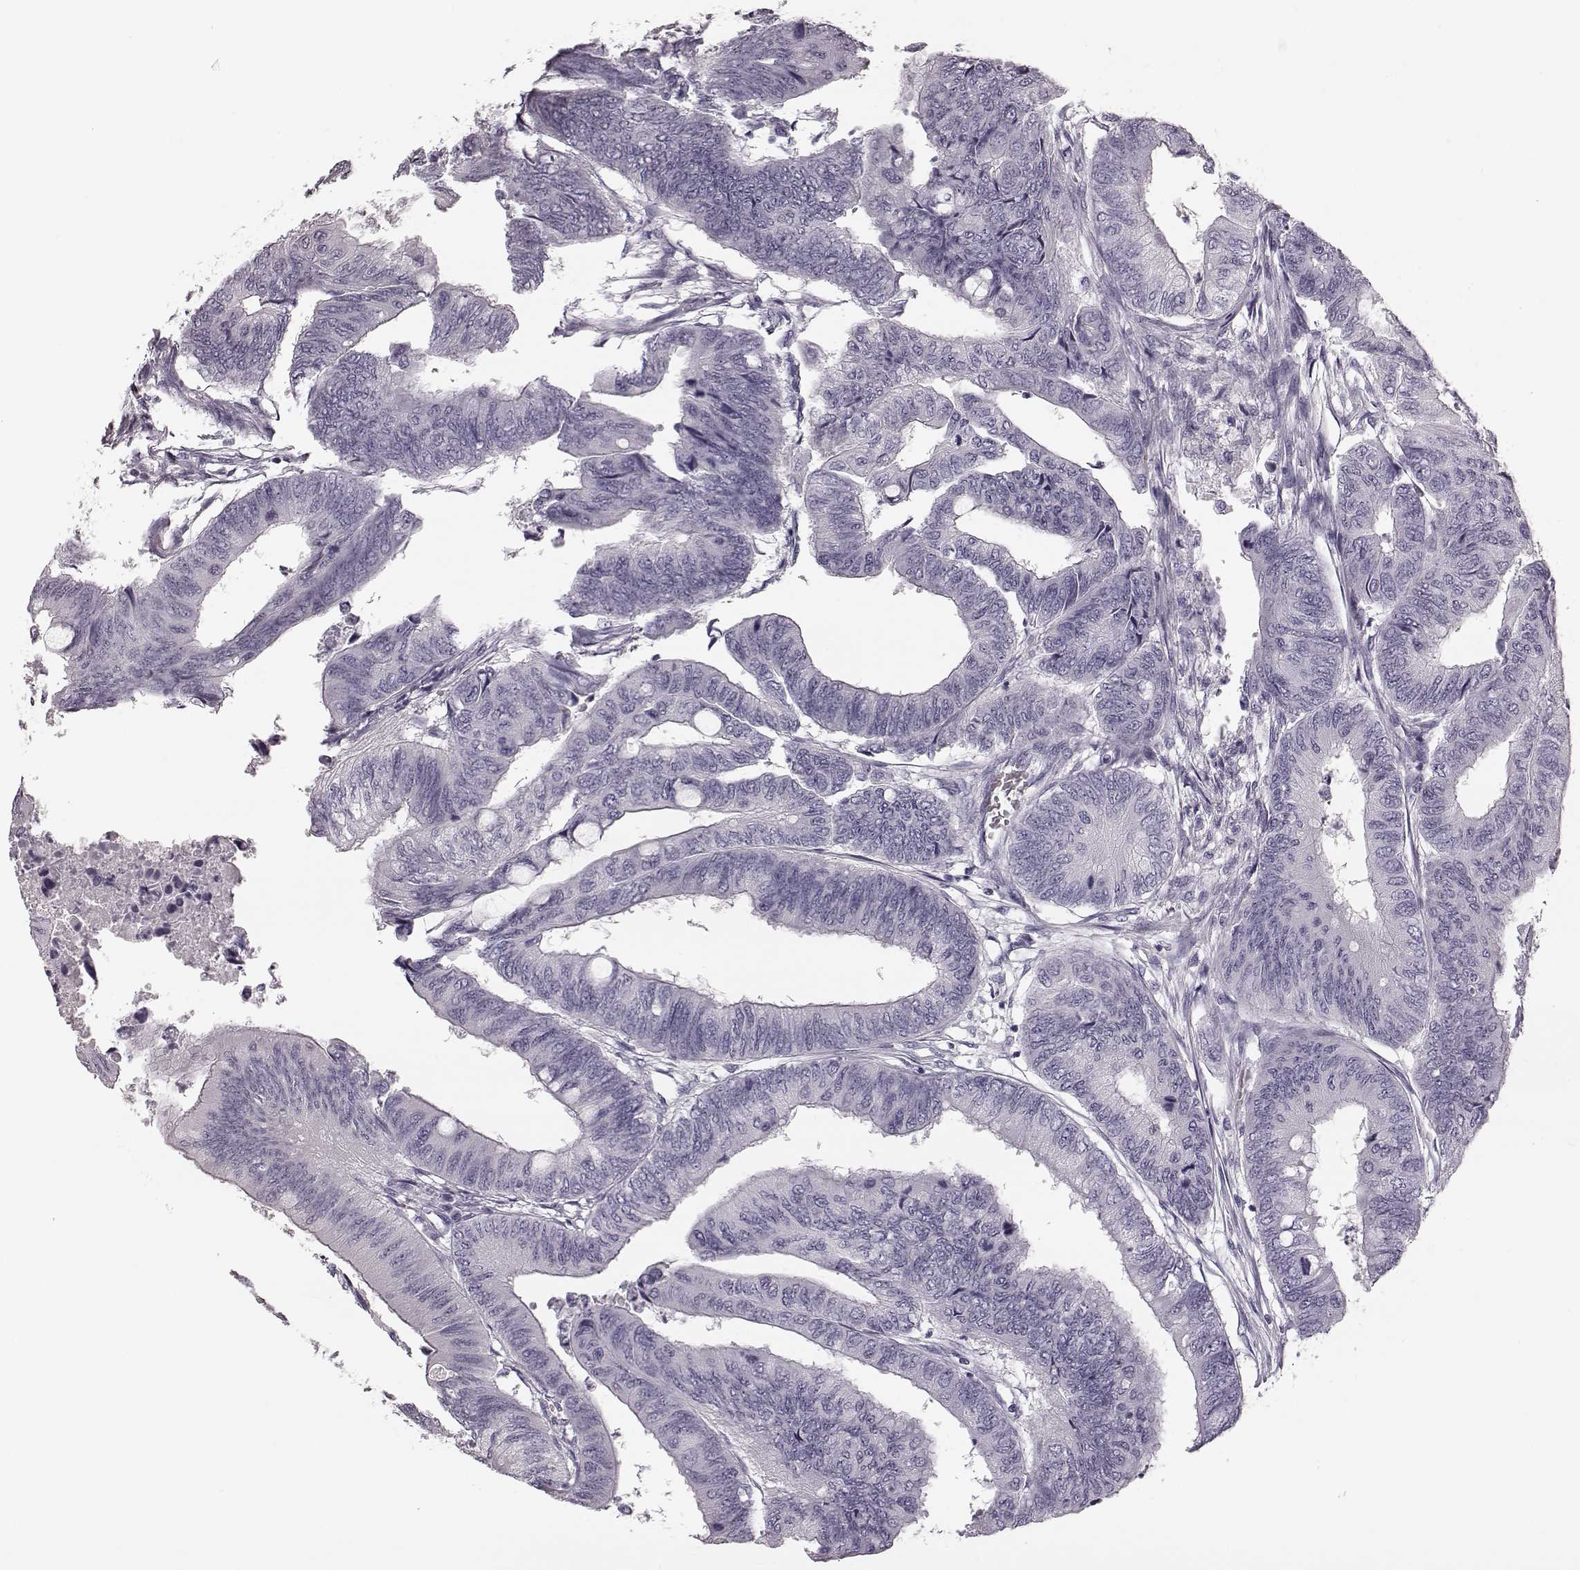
{"staining": {"intensity": "negative", "quantity": "none", "location": "none"}, "tissue": "colorectal cancer", "cell_type": "Tumor cells", "image_type": "cancer", "snomed": [{"axis": "morphology", "description": "Normal tissue, NOS"}, {"axis": "morphology", "description": "Adenocarcinoma, NOS"}, {"axis": "topography", "description": "Rectum"}, {"axis": "topography", "description": "Peripheral nerve tissue"}], "caption": "Colorectal cancer (adenocarcinoma) stained for a protein using immunohistochemistry (IHC) reveals no expression tumor cells.", "gene": "ZNF433", "patient": {"sex": "male", "age": 92}}